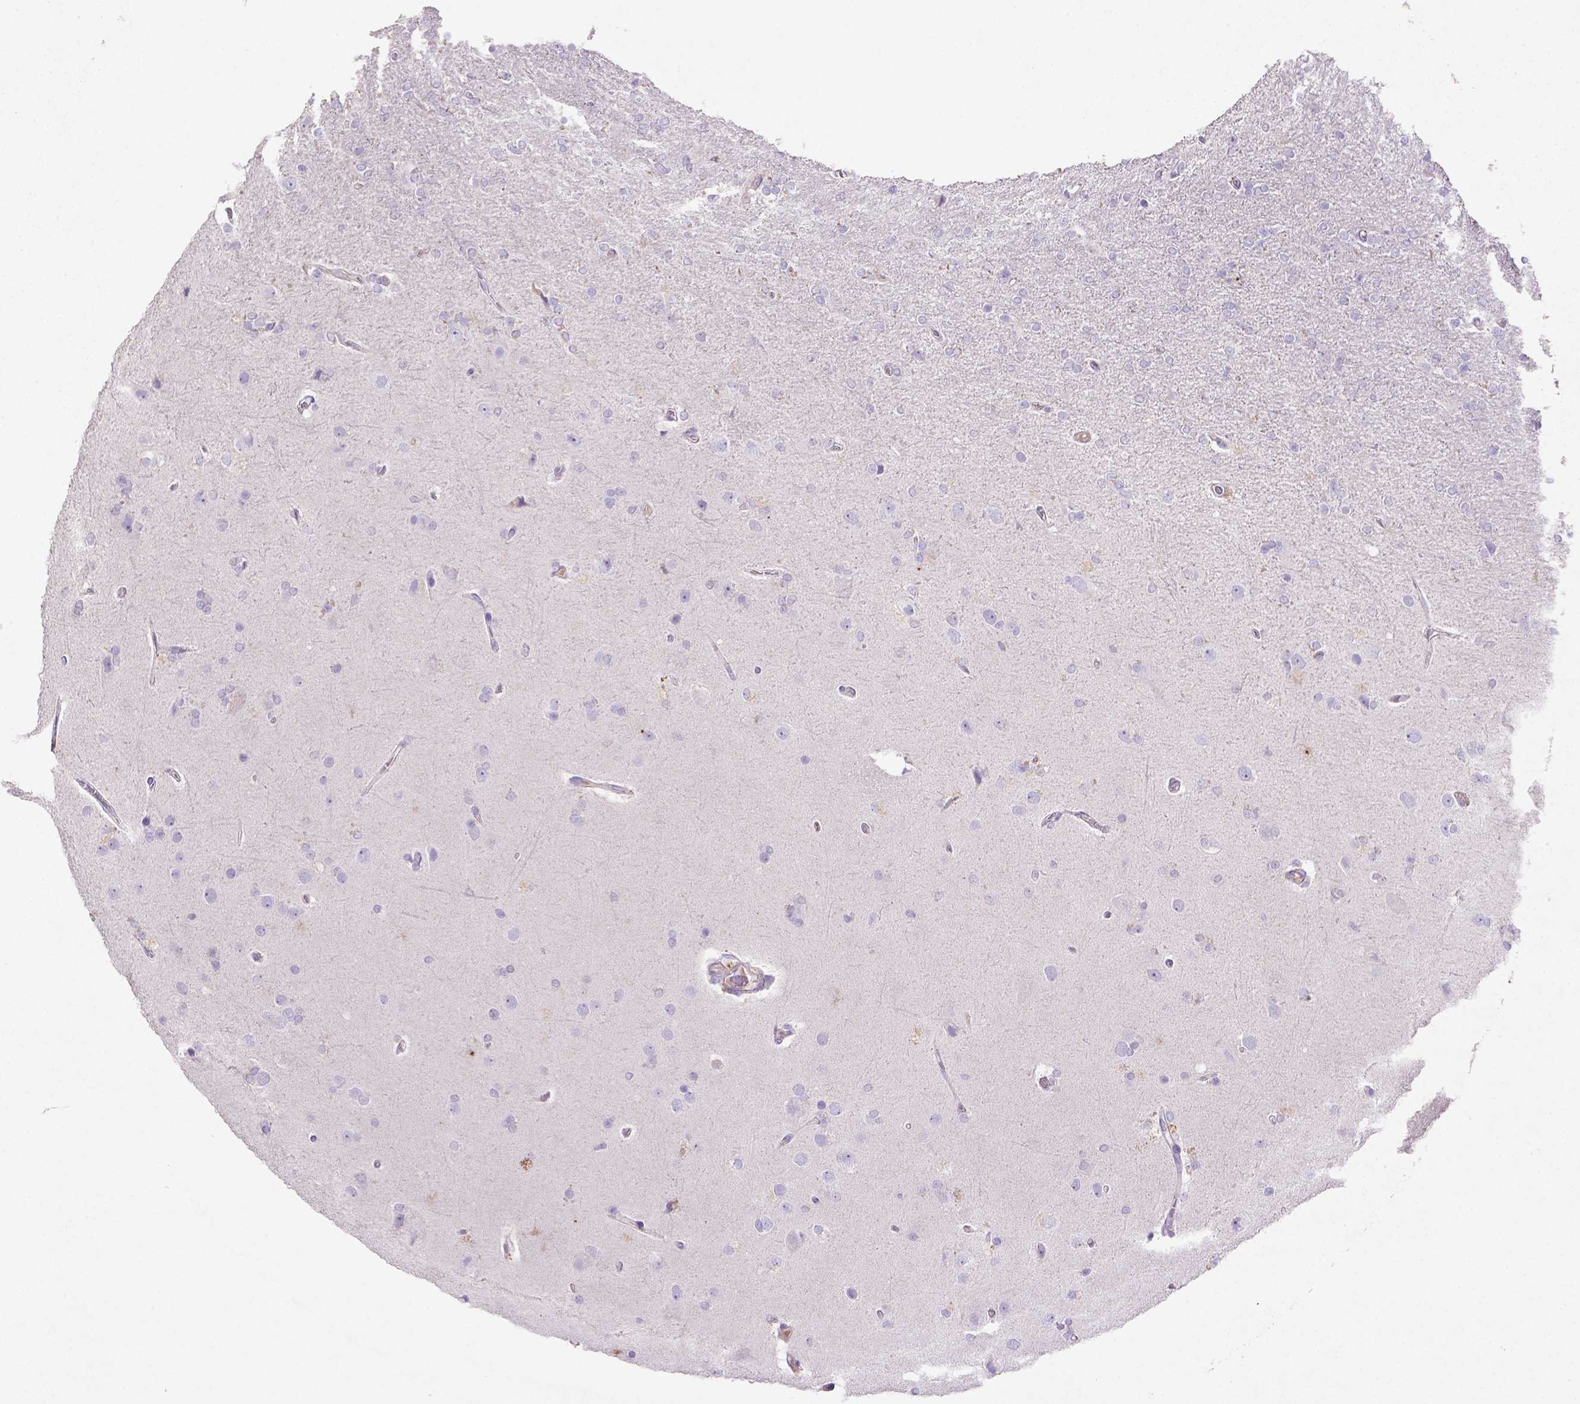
{"staining": {"intensity": "weak", "quantity": "<25%", "location": "cytoplasmic/membranous"}, "tissue": "glioma", "cell_type": "Tumor cells", "image_type": "cancer", "snomed": [{"axis": "morphology", "description": "Glioma, malignant, High grade"}, {"axis": "topography", "description": "Cerebral cortex"}], "caption": "This is an immunohistochemistry (IHC) photomicrograph of human glioma. There is no positivity in tumor cells.", "gene": "NUDT2", "patient": {"sex": "male", "age": 70}}